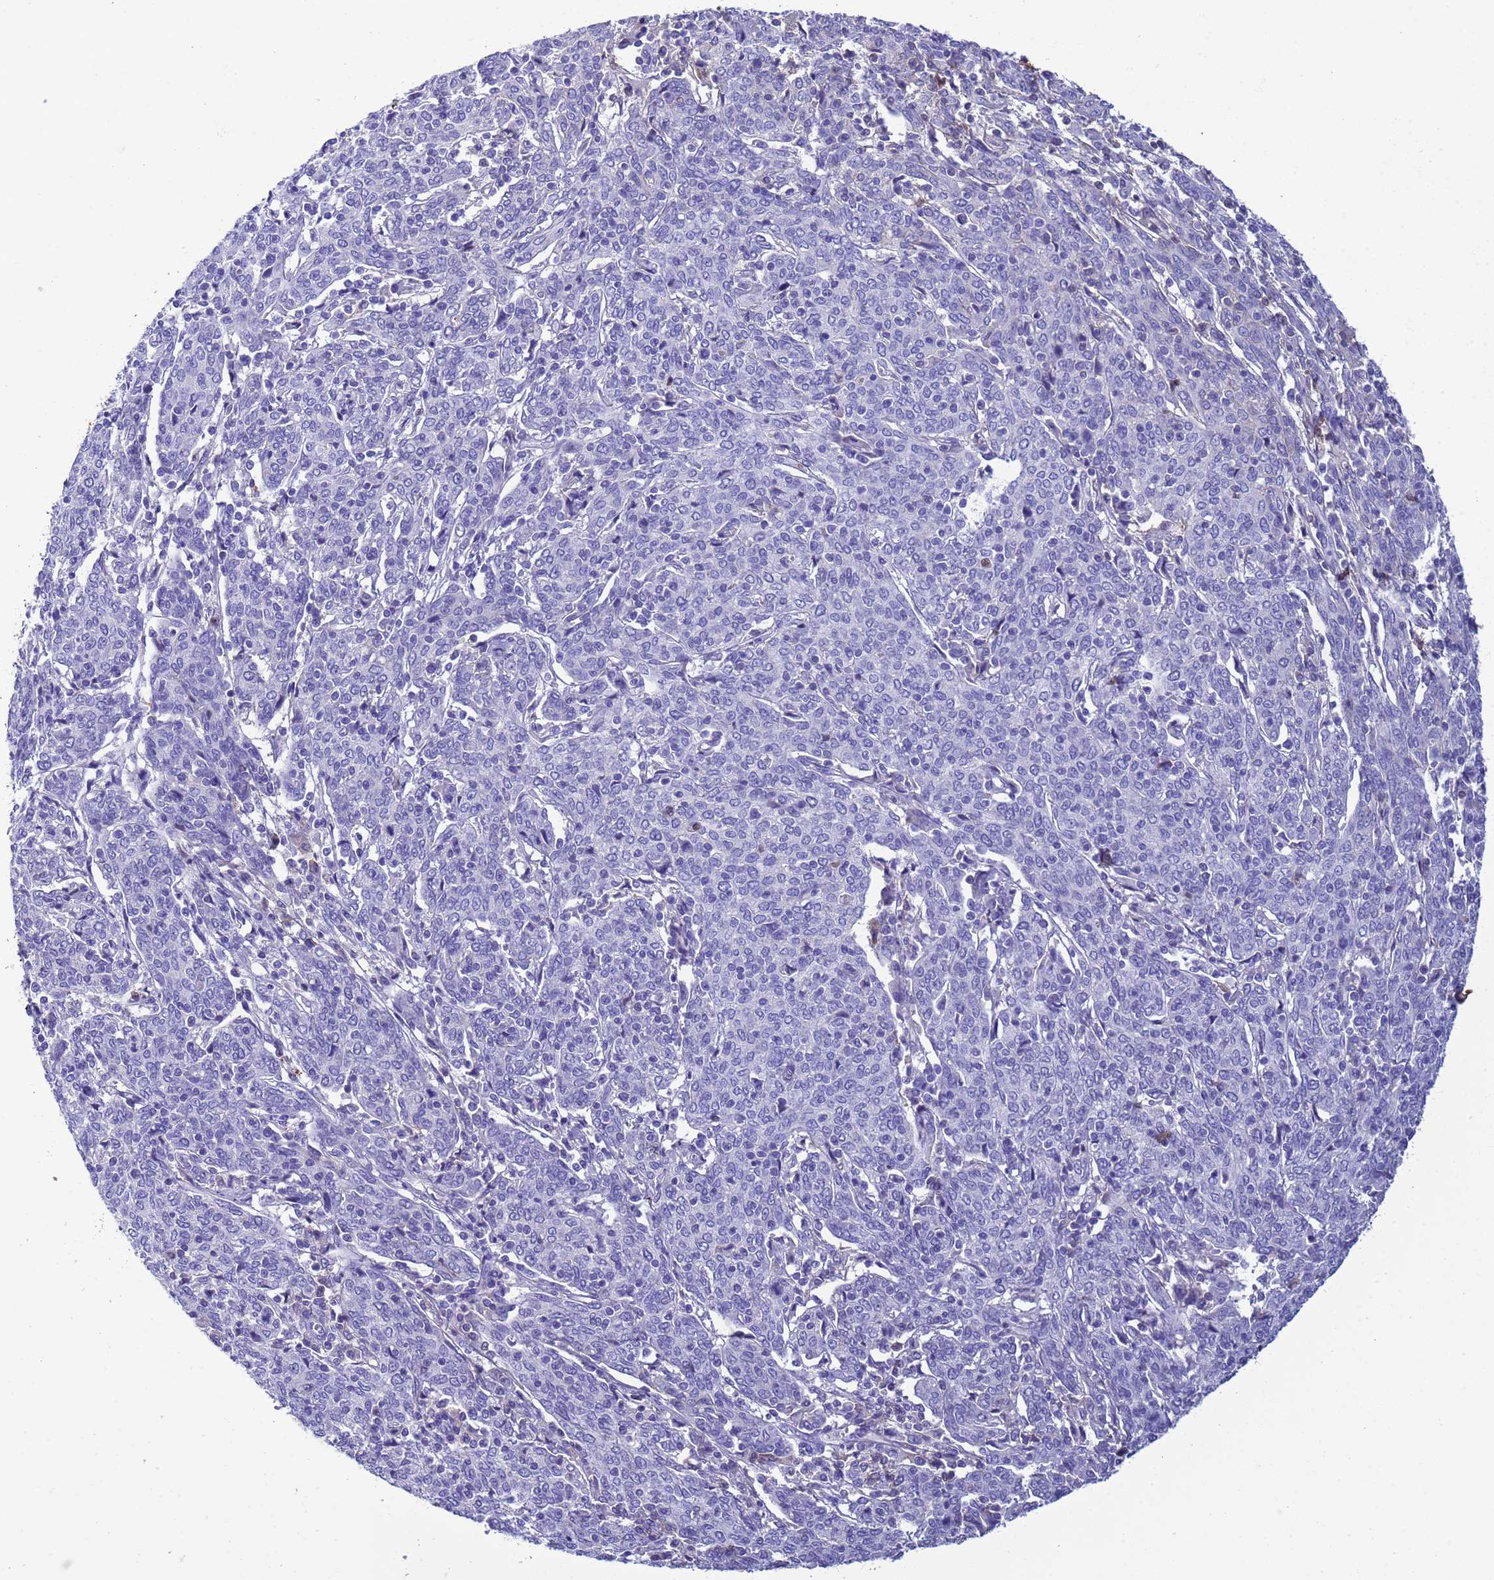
{"staining": {"intensity": "negative", "quantity": "none", "location": "none"}, "tissue": "cervical cancer", "cell_type": "Tumor cells", "image_type": "cancer", "snomed": [{"axis": "morphology", "description": "Squamous cell carcinoma, NOS"}, {"axis": "topography", "description": "Cervix"}], "caption": "IHC of human cervical cancer (squamous cell carcinoma) shows no positivity in tumor cells.", "gene": "H1-7", "patient": {"sex": "female", "age": 67}}